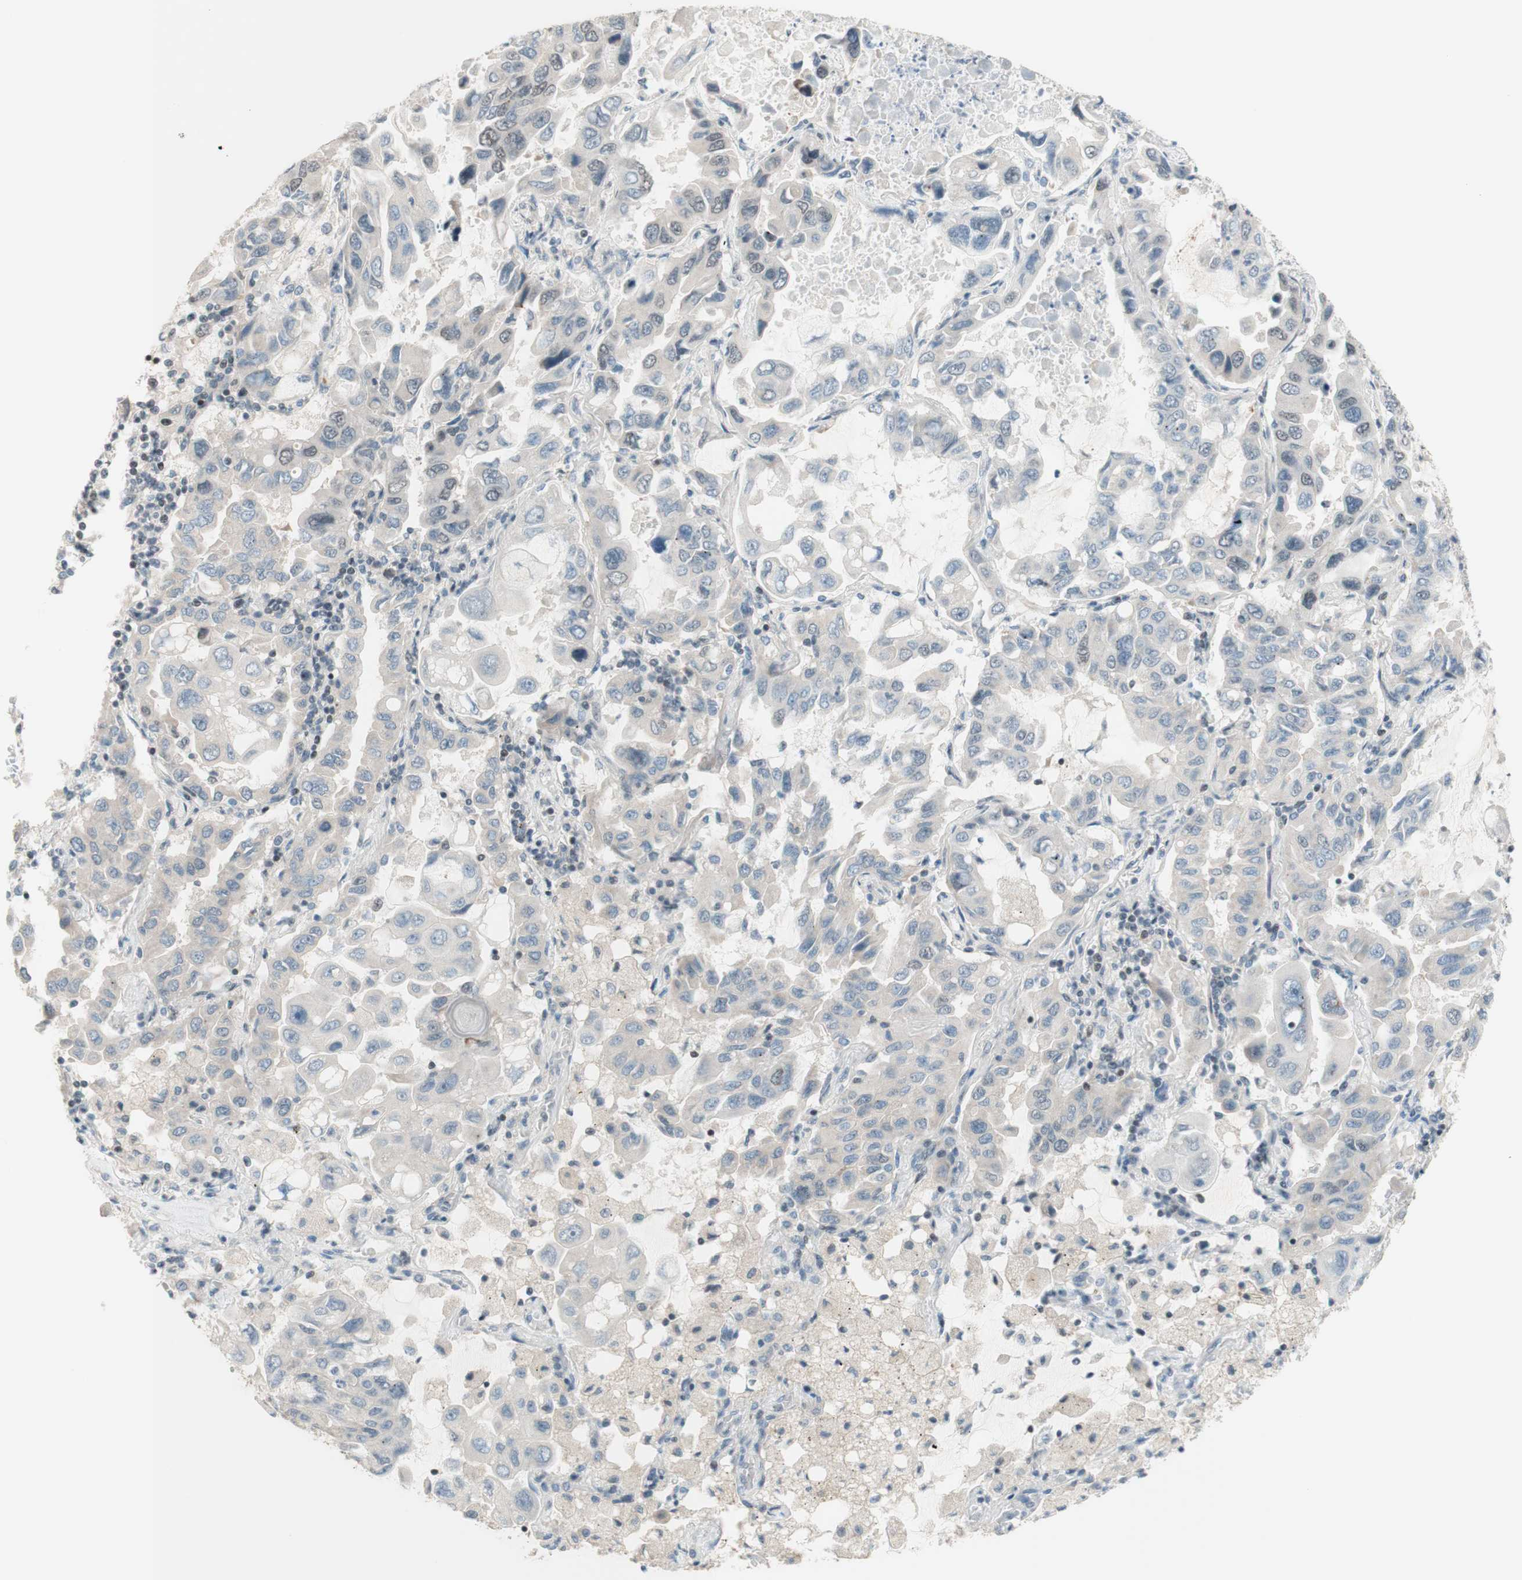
{"staining": {"intensity": "negative", "quantity": "none", "location": "none"}, "tissue": "lung cancer", "cell_type": "Tumor cells", "image_type": "cancer", "snomed": [{"axis": "morphology", "description": "Adenocarcinoma, NOS"}, {"axis": "topography", "description": "Lung"}], "caption": "Immunohistochemical staining of adenocarcinoma (lung) reveals no significant positivity in tumor cells.", "gene": "JPH1", "patient": {"sex": "male", "age": 64}}